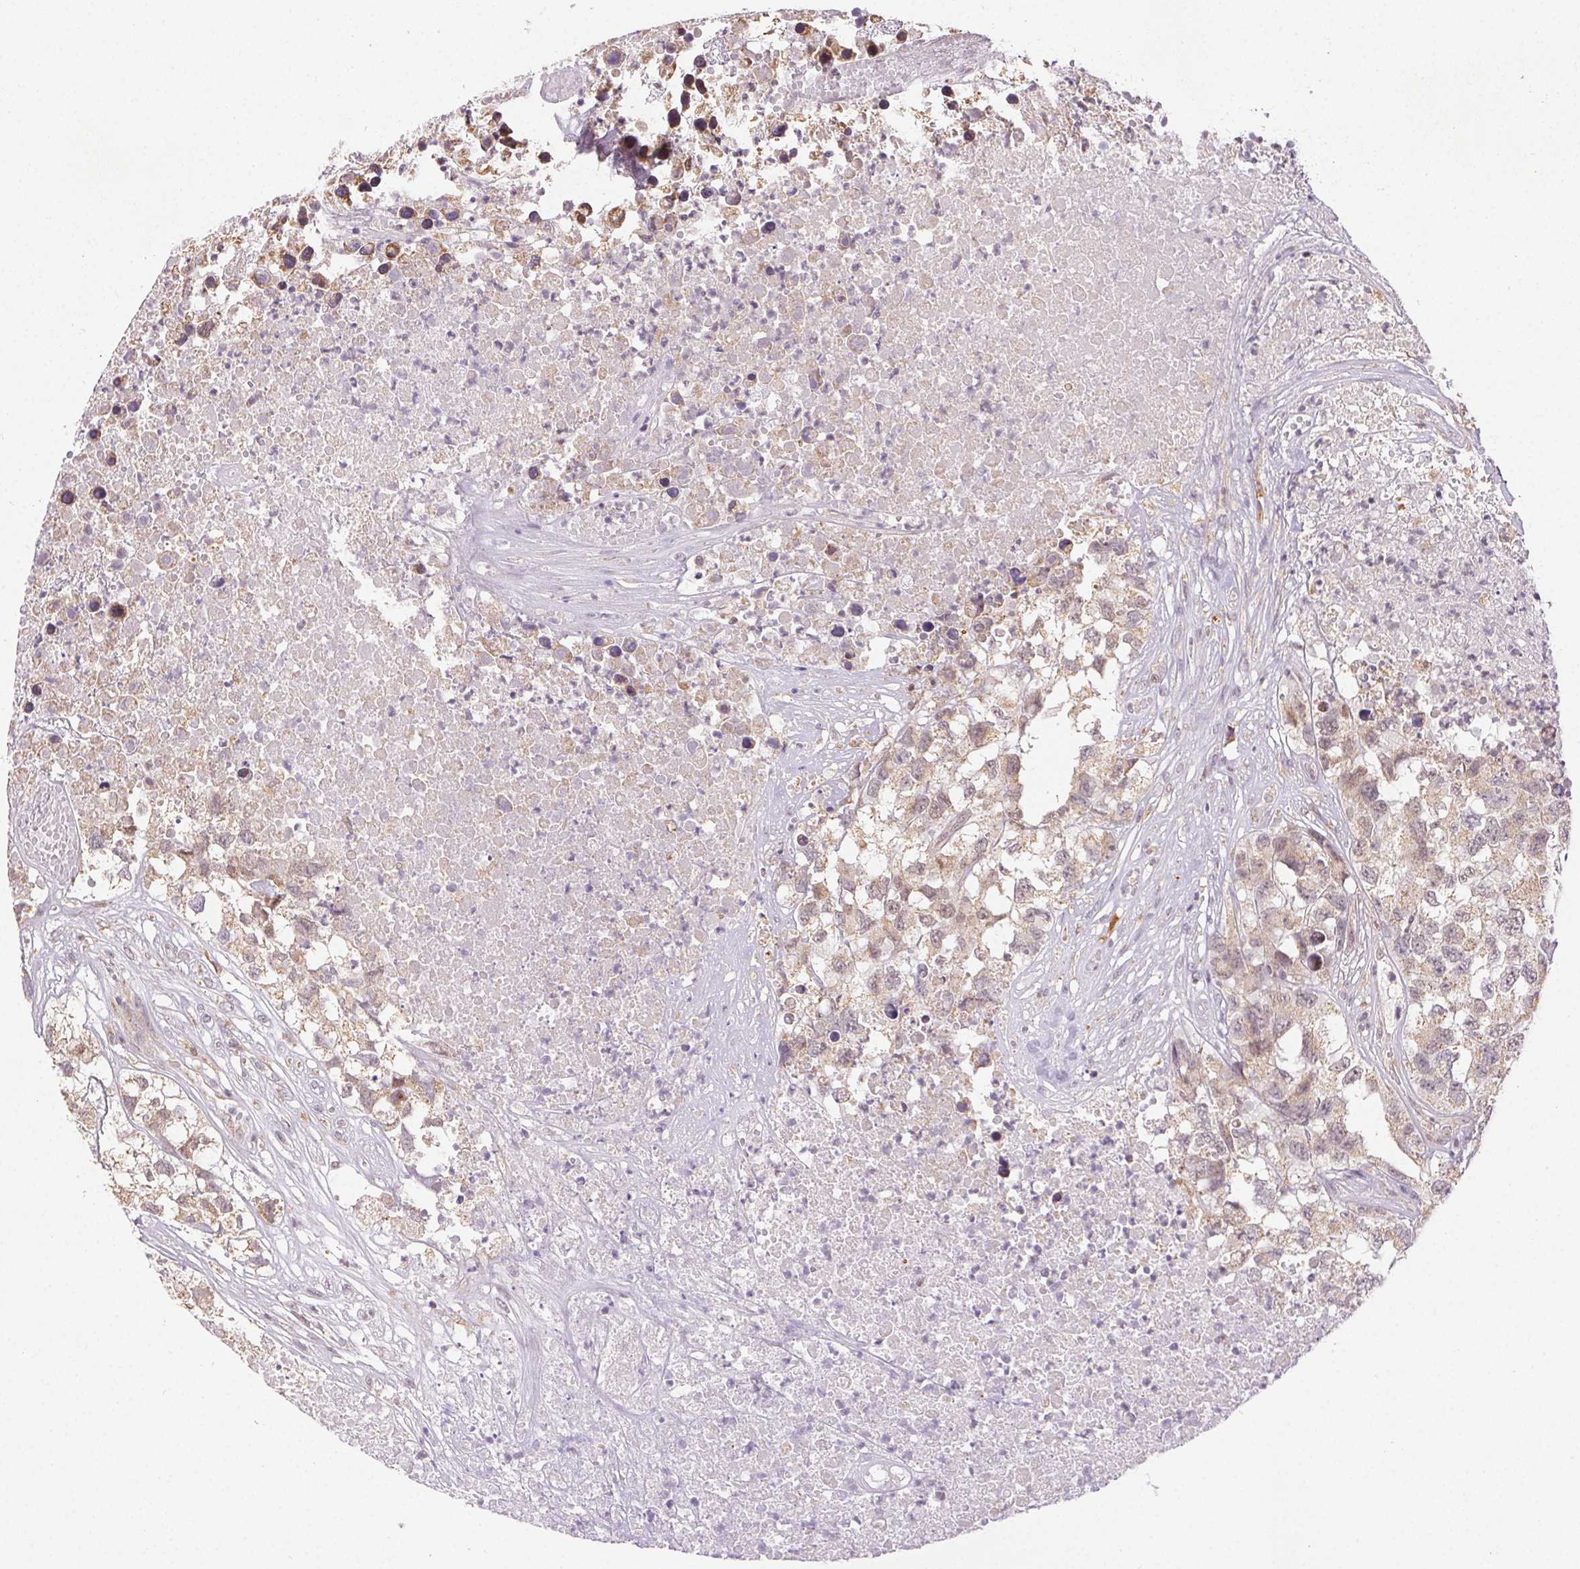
{"staining": {"intensity": "weak", "quantity": "<25%", "location": "cytoplasmic/membranous,nuclear"}, "tissue": "testis cancer", "cell_type": "Tumor cells", "image_type": "cancer", "snomed": [{"axis": "morphology", "description": "Carcinoma, Embryonal, NOS"}, {"axis": "topography", "description": "Testis"}], "caption": "Testis cancer was stained to show a protein in brown. There is no significant positivity in tumor cells.", "gene": "PIWIL4", "patient": {"sex": "male", "age": 83}}